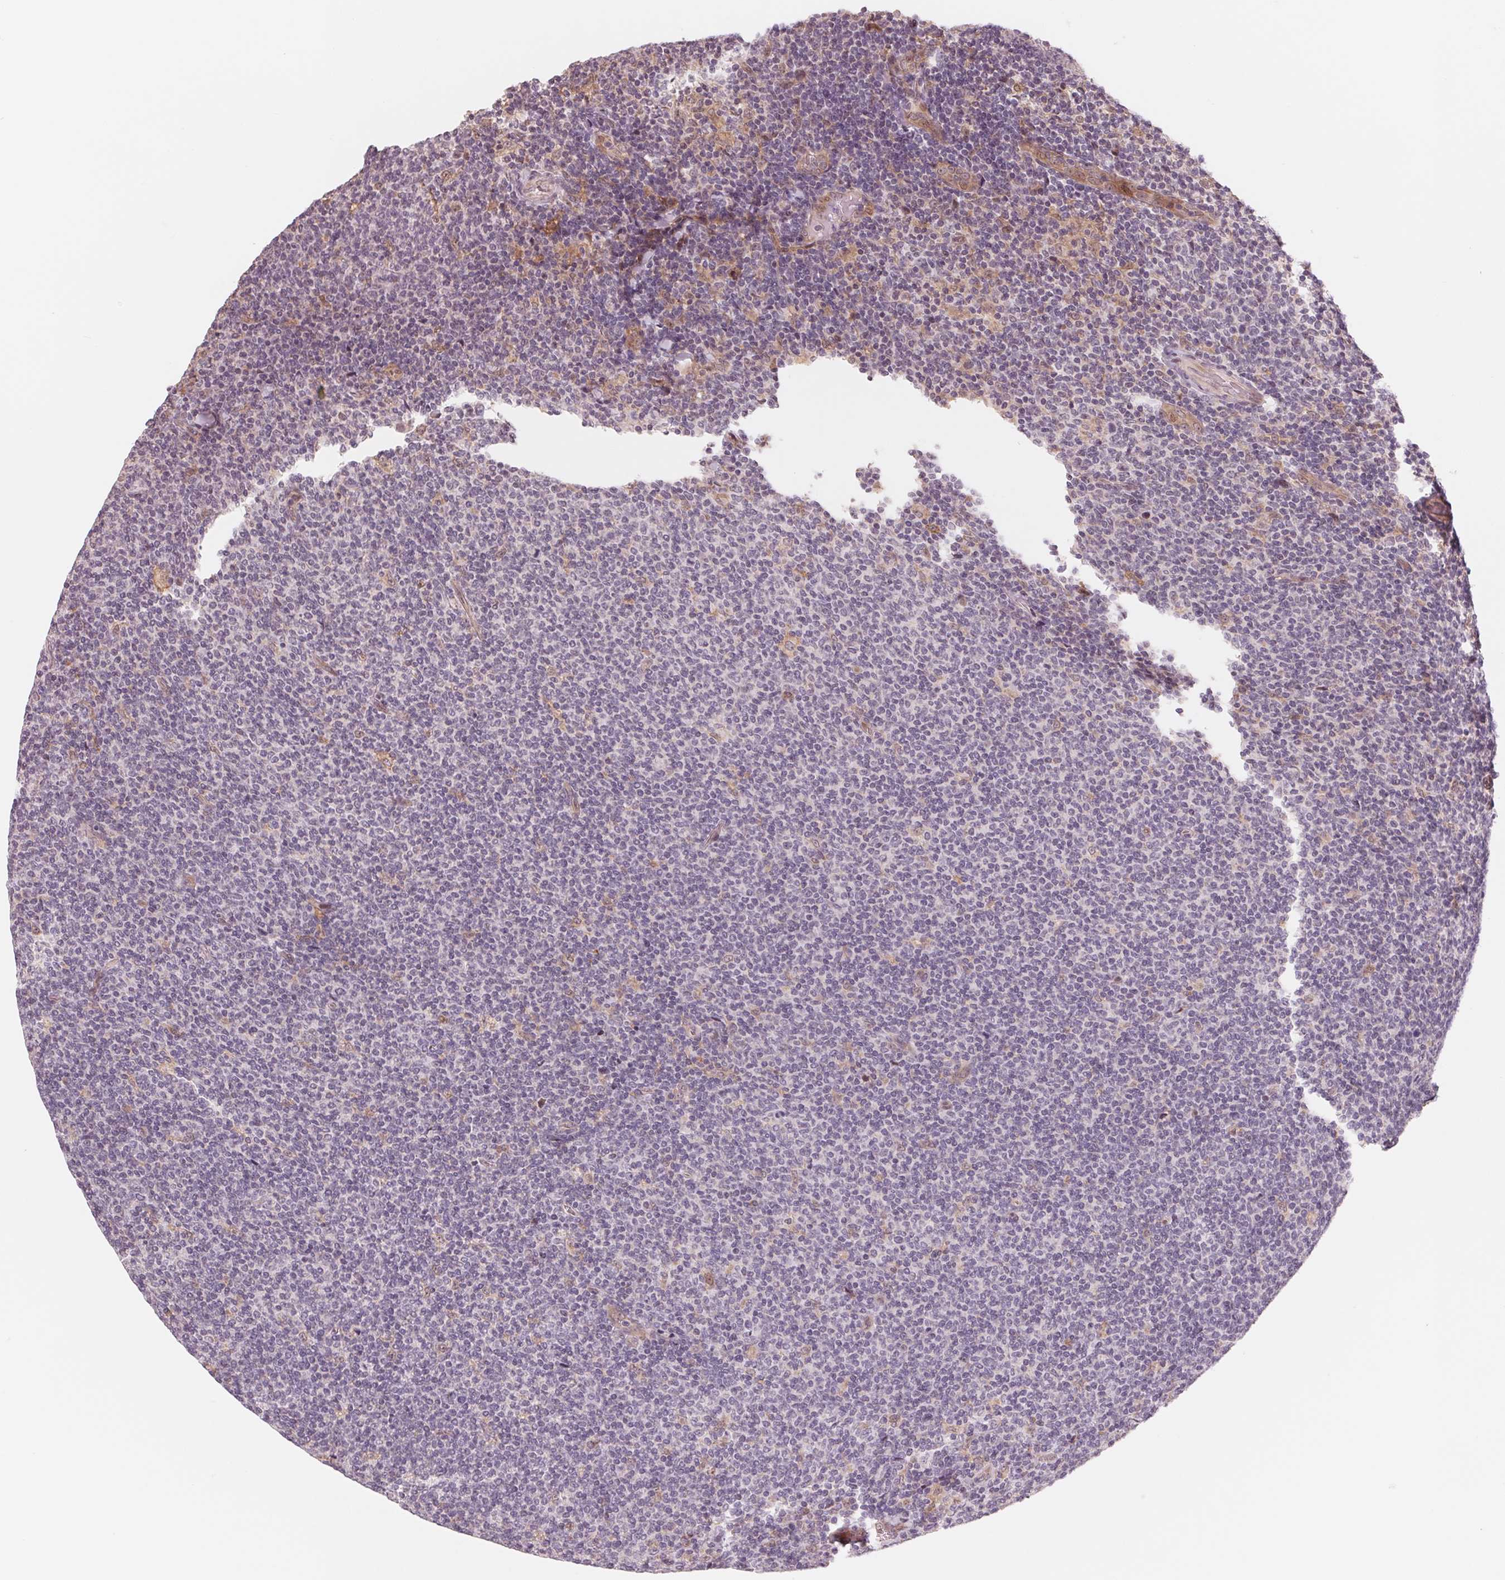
{"staining": {"intensity": "negative", "quantity": "none", "location": "none"}, "tissue": "lymphoma", "cell_type": "Tumor cells", "image_type": "cancer", "snomed": [{"axis": "morphology", "description": "Malignant lymphoma, non-Hodgkin's type, Low grade"}, {"axis": "topography", "description": "Lymph node"}], "caption": "Malignant lymphoma, non-Hodgkin's type (low-grade) was stained to show a protein in brown. There is no significant positivity in tumor cells.", "gene": "IL9R", "patient": {"sex": "male", "age": 52}}